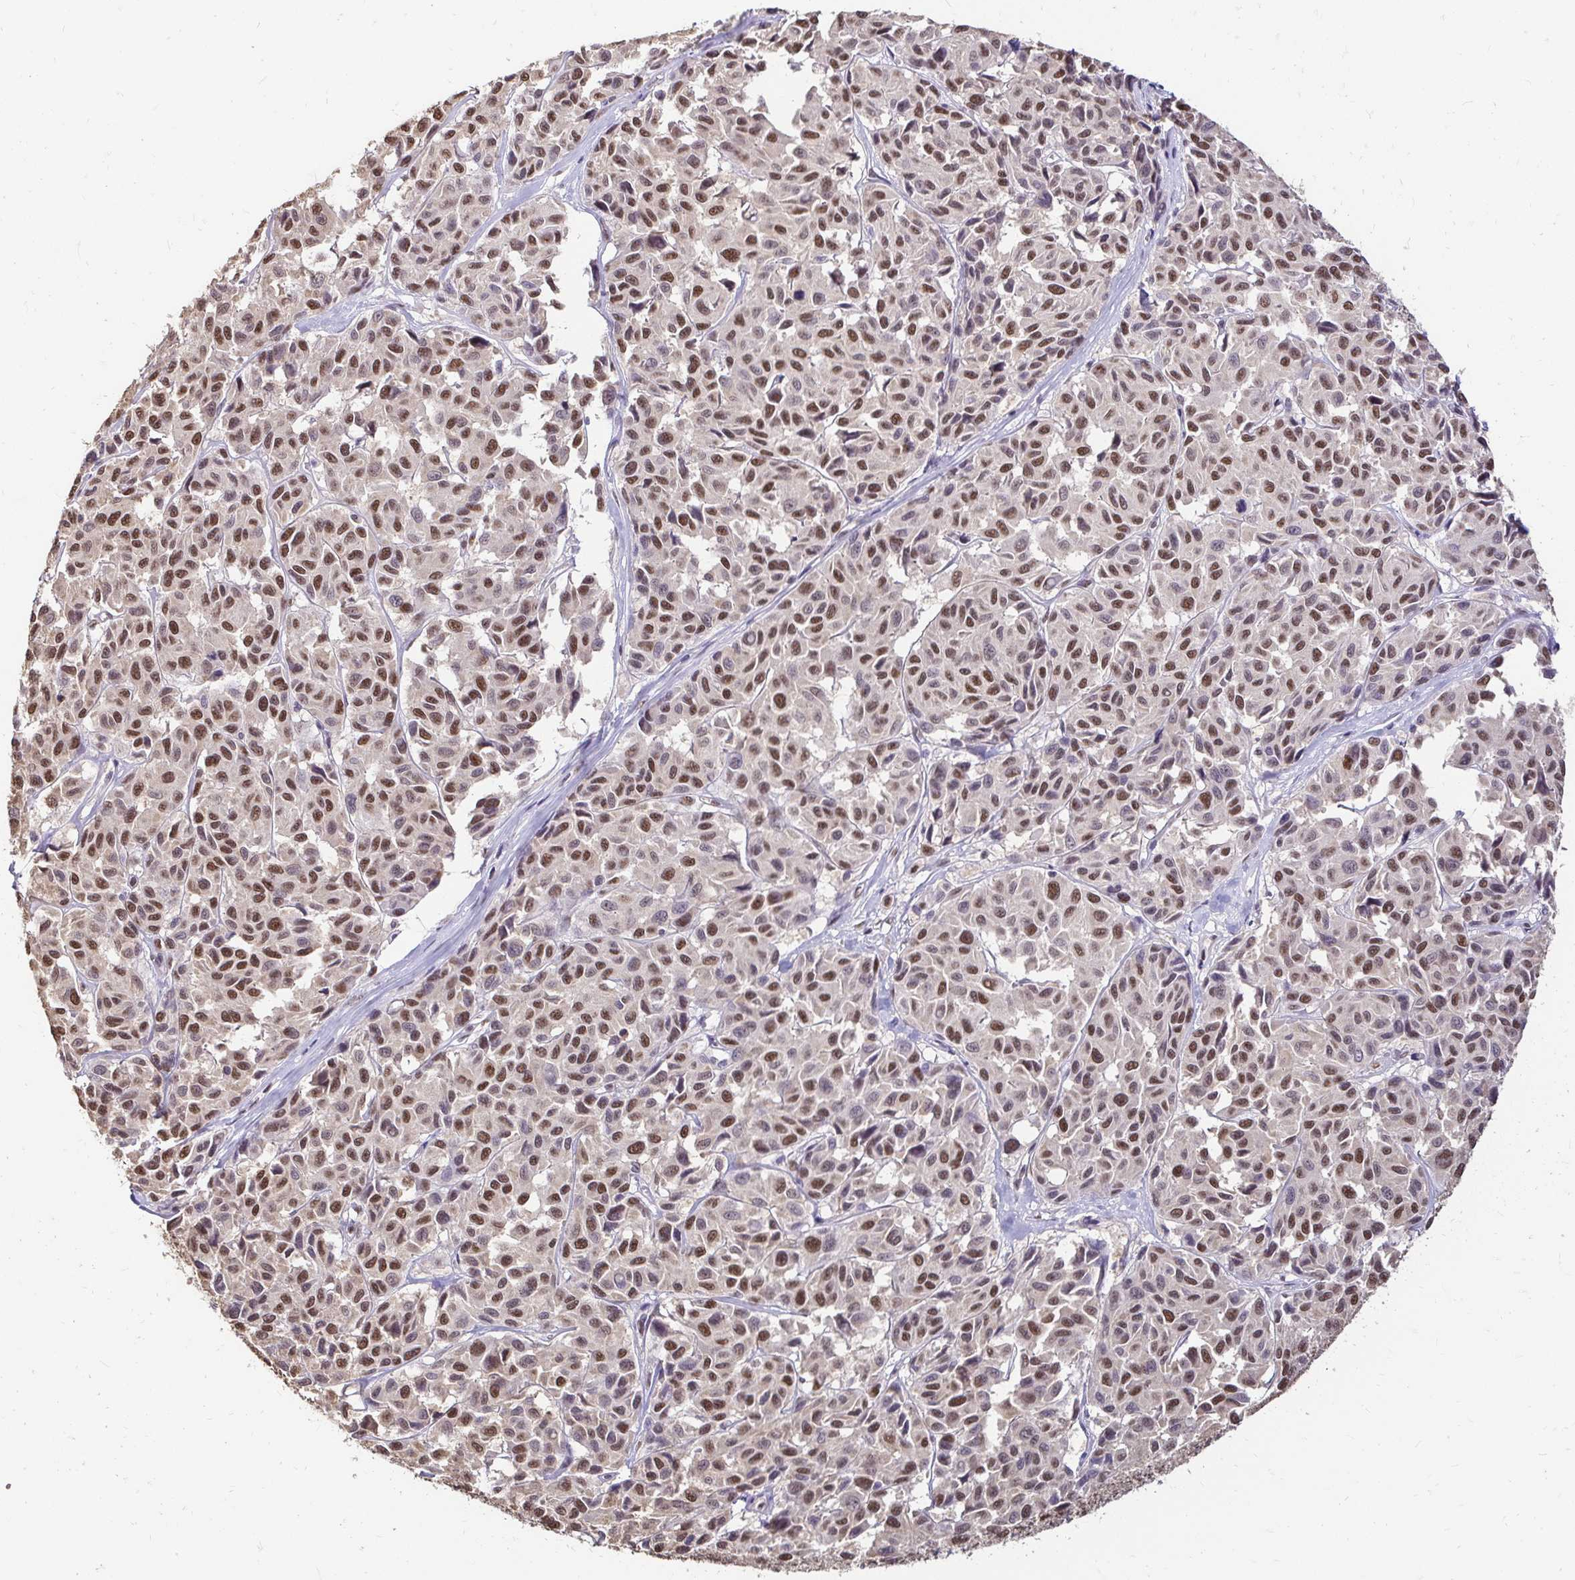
{"staining": {"intensity": "strong", "quantity": ">75%", "location": "nuclear"}, "tissue": "melanoma", "cell_type": "Tumor cells", "image_type": "cancer", "snomed": [{"axis": "morphology", "description": "Malignant melanoma, NOS"}, {"axis": "topography", "description": "Skin"}], "caption": "The histopathology image displays immunohistochemical staining of melanoma. There is strong nuclear staining is present in approximately >75% of tumor cells. The staining was performed using DAB to visualize the protein expression in brown, while the nuclei were stained in blue with hematoxylin (Magnification: 20x).", "gene": "RIMS4", "patient": {"sex": "female", "age": 66}}